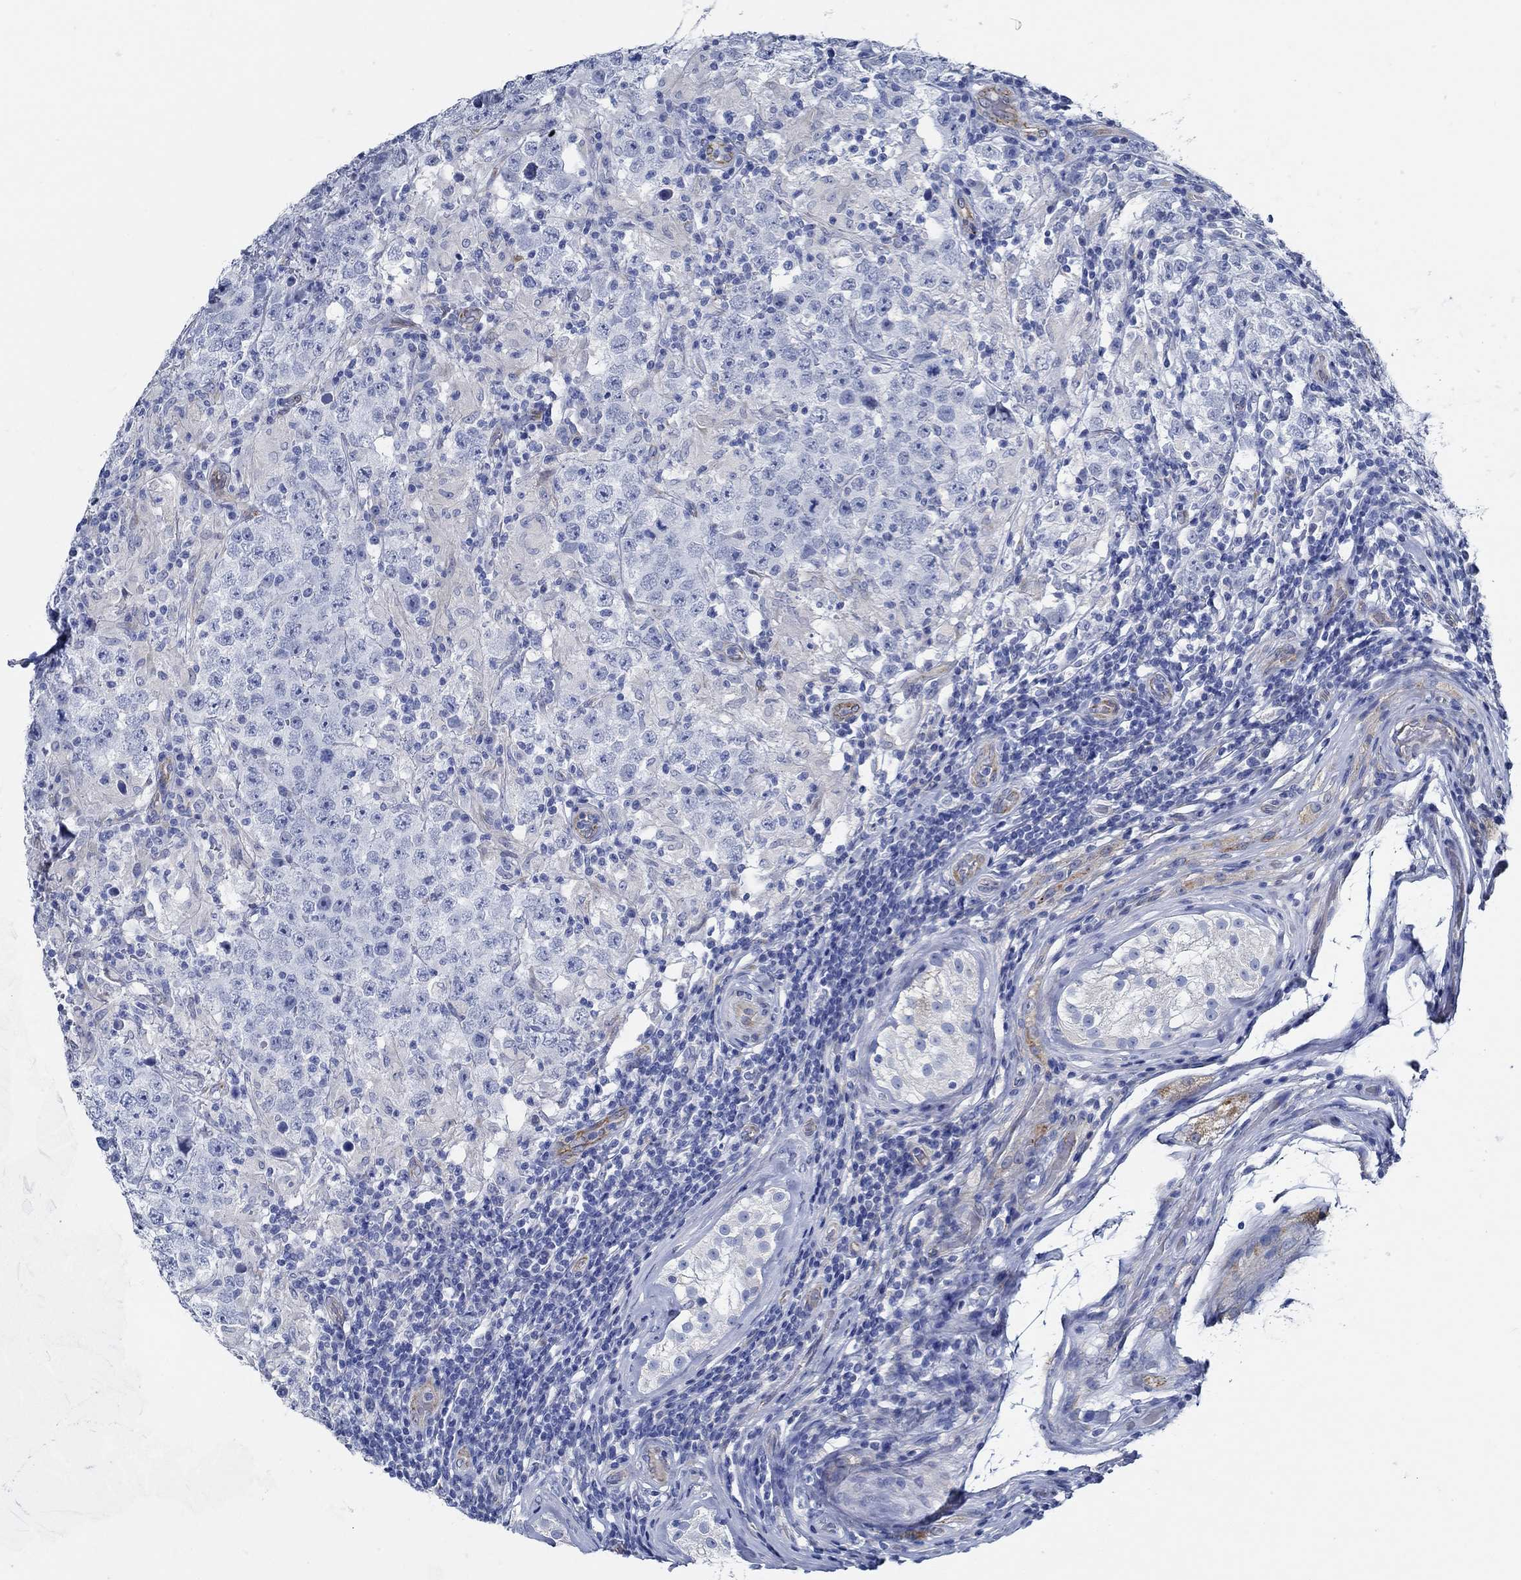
{"staining": {"intensity": "negative", "quantity": "none", "location": "none"}, "tissue": "testis cancer", "cell_type": "Tumor cells", "image_type": "cancer", "snomed": [{"axis": "morphology", "description": "Seminoma, NOS"}, {"axis": "morphology", "description": "Carcinoma, Embryonal, NOS"}, {"axis": "topography", "description": "Testis"}], "caption": "Testis seminoma stained for a protein using IHC exhibits no positivity tumor cells.", "gene": "HECW2", "patient": {"sex": "male", "age": 41}}